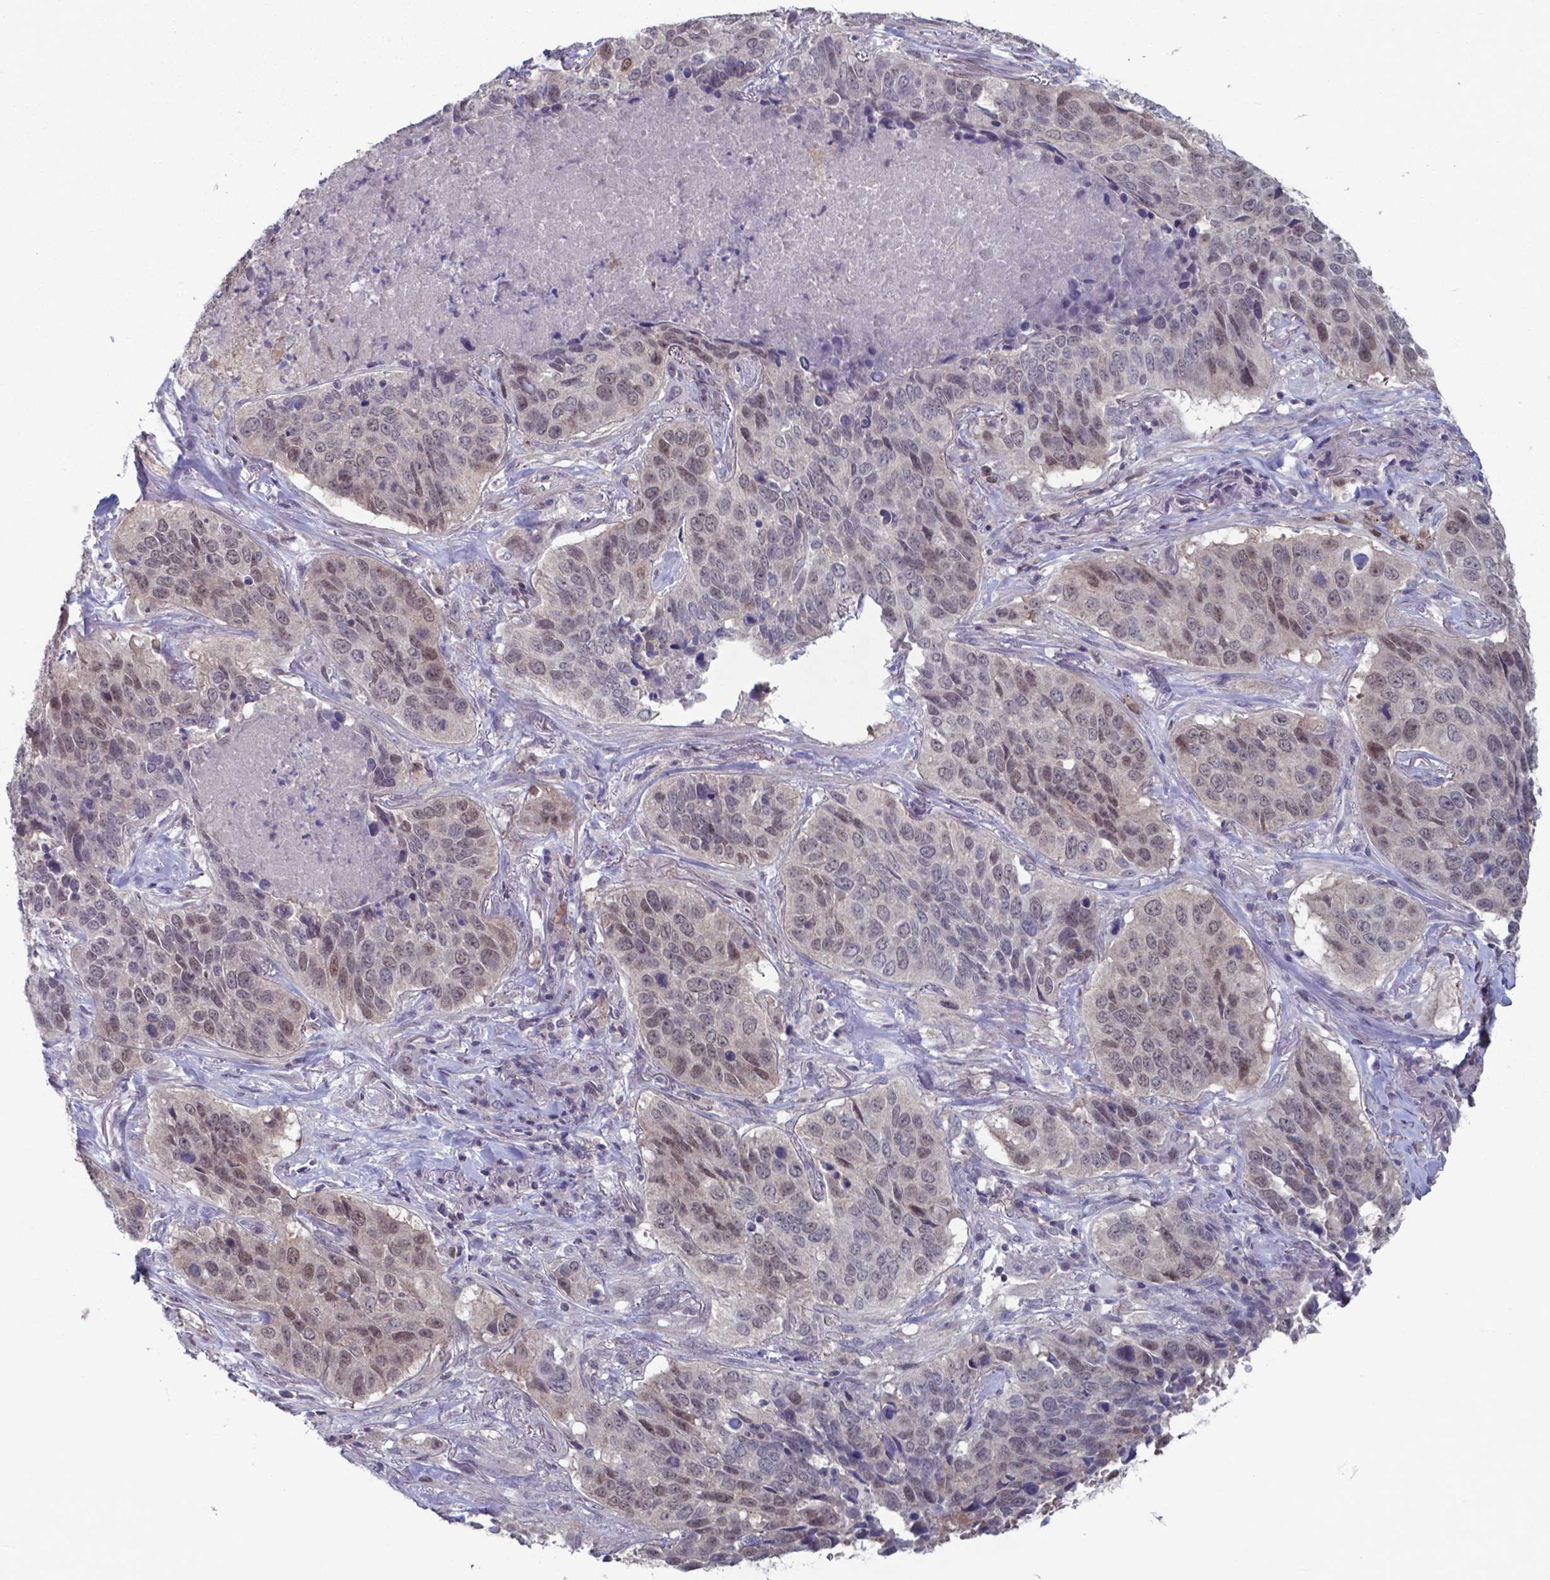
{"staining": {"intensity": "moderate", "quantity": "<25%", "location": "nuclear"}, "tissue": "lung cancer", "cell_type": "Tumor cells", "image_type": "cancer", "snomed": [{"axis": "morphology", "description": "Normal tissue, NOS"}, {"axis": "morphology", "description": "Squamous cell carcinoma, NOS"}, {"axis": "topography", "description": "Bronchus"}, {"axis": "topography", "description": "Lung"}], "caption": "High-magnification brightfield microscopy of squamous cell carcinoma (lung) stained with DAB (3,3'-diaminobenzidine) (brown) and counterstained with hematoxylin (blue). tumor cells exhibit moderate nuclear positivity is seen in about<25% of cells. (IHC, brightfield microscopy, high magnification).", "gene": "TDP2", "patient": {"sex": "male", "age": 64}}